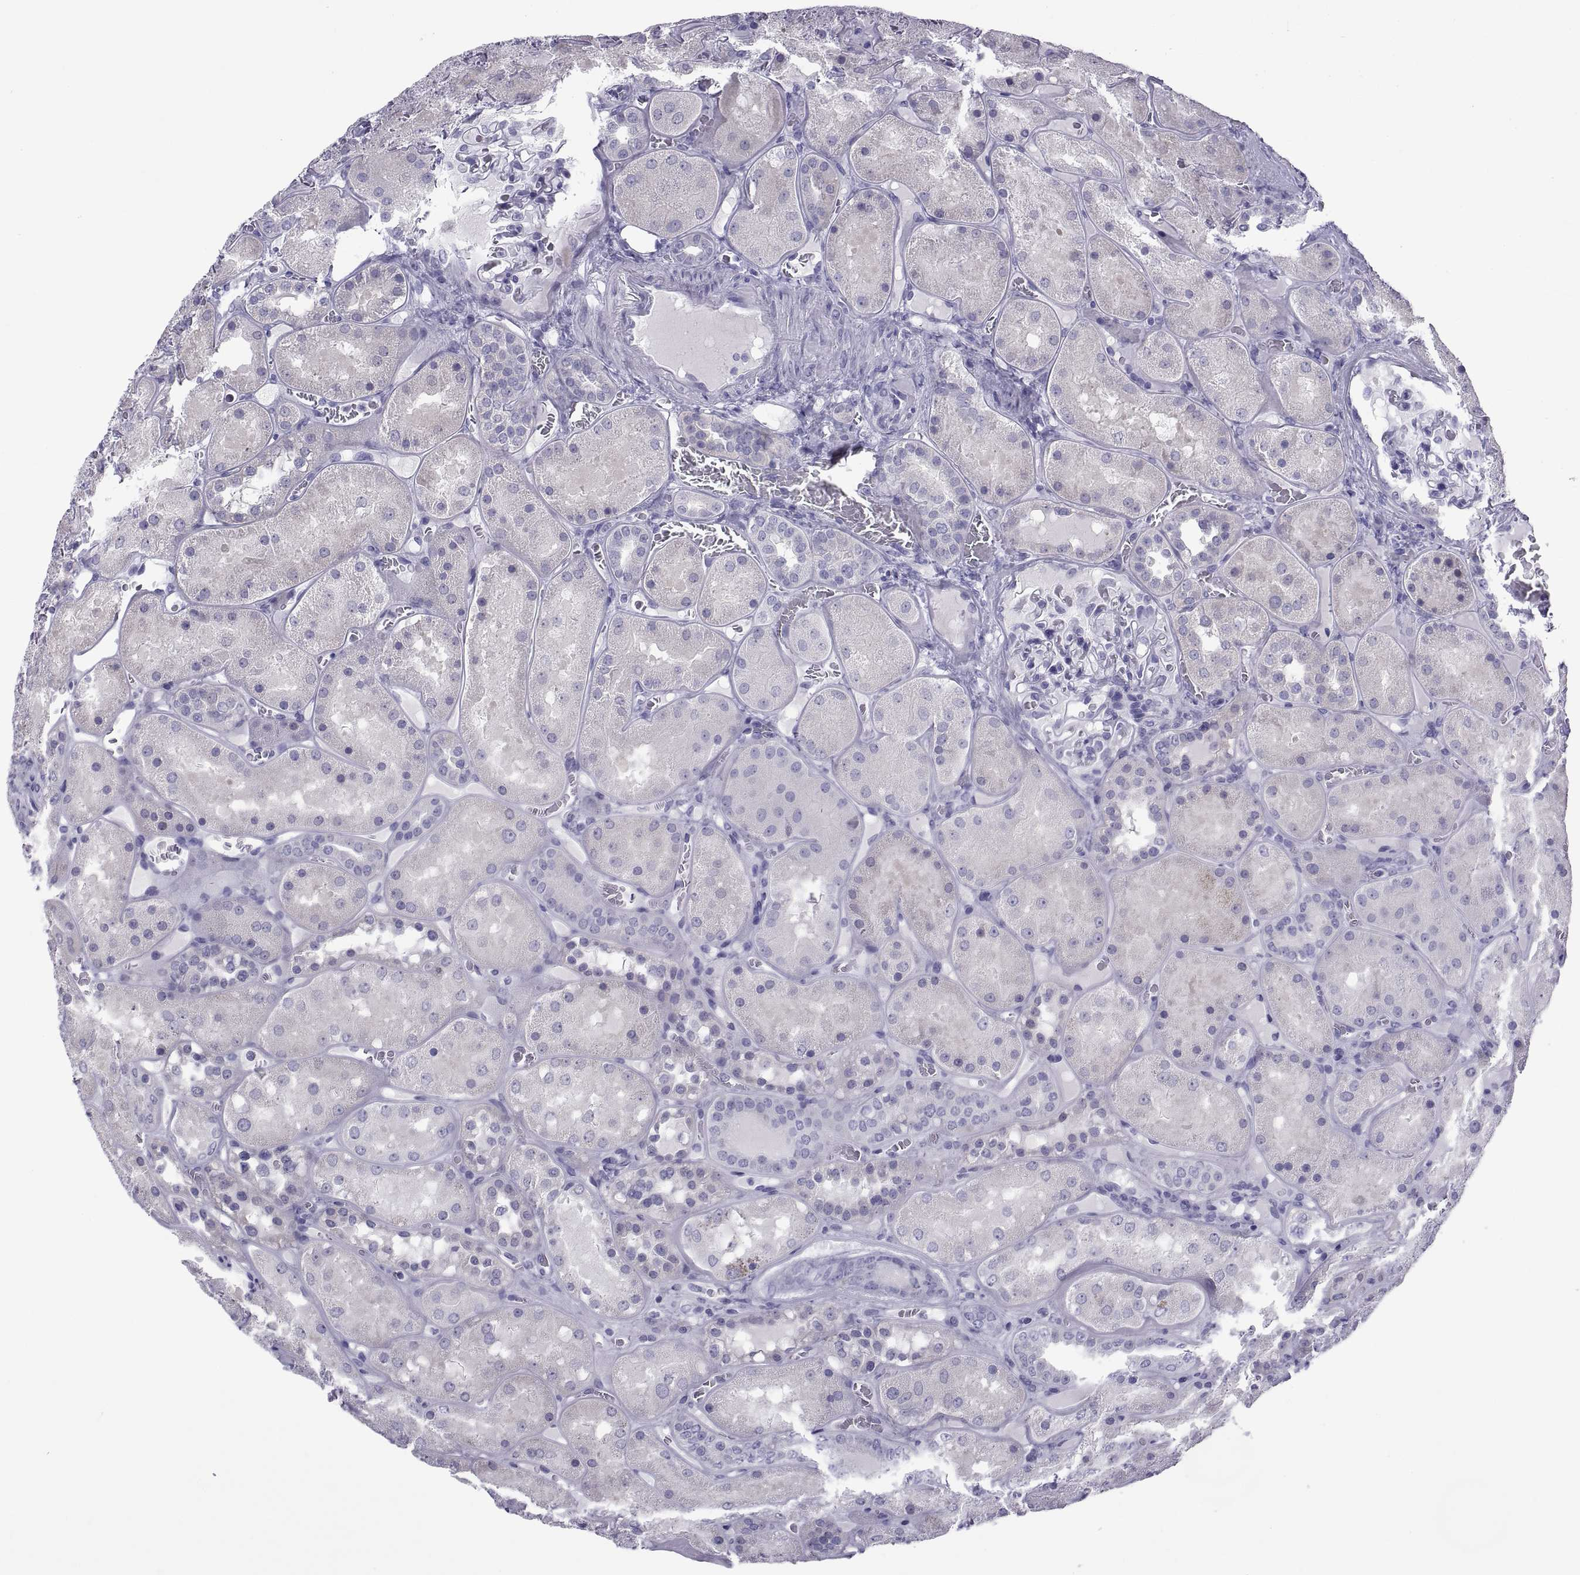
{"staining": {"intensity": "negative", "quantity": "none", "location": "none"}, "tissue": "kidney", "cell_type": "Cells in glomeruli", "image_type": "normal", "snomed": [{"axis": "morphology", "description": "Normal tissue, NOS"}, {"axis": "topography", "description": "Kidney"}], "caption": "Cells in glomeruli show no significant protein expression in benign kidney. (Stains: DAB (3,3'-diaminobenzidine) immunohistochemistry (IHC) with hematoxylin counter stain, Microscopy: brightfield microscopy at high magnification).", "gene": "NPTX2", "patient": {"sex": "male", "age": 73}}